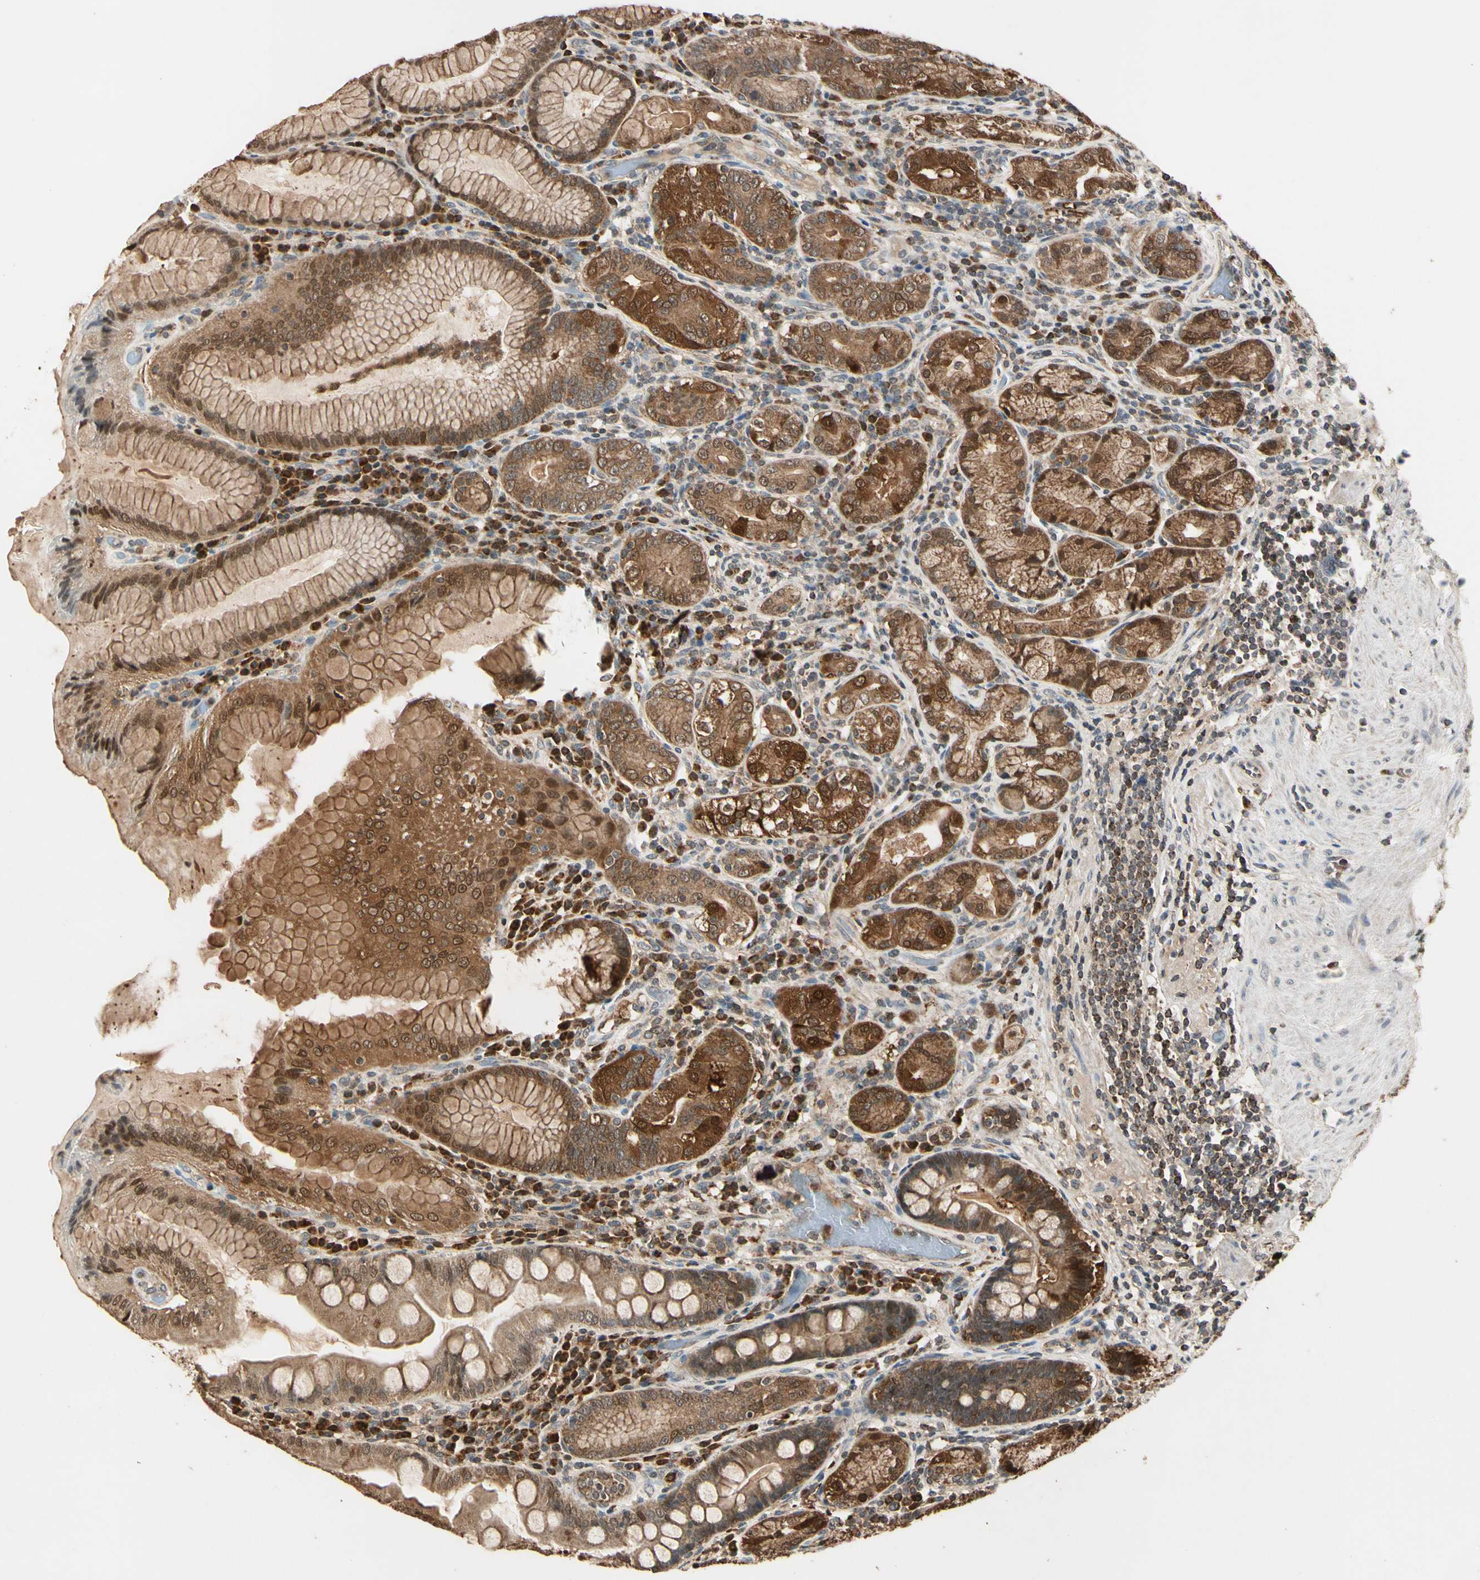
{"staining": {"intensity": "moderate", "quantity": ">75%", "location": "cytoplasmic/membranous,nuclear"}, "tissue": "stomach", "cell_type": "Glandular cells", "image_type": "normal", "snomed": [{"axis": "morphology", "description": "Normal tissue, NOS"}, {"axis": "topography", "description": "Stomach, lower"}], "caption": "Immunohistochemical staining of normal stomach shows medium levels of moderate cytoplasmic/membranous,nuclear staining in about >75% of glandular cells. The staining is performed using DAB (3,3'-diaminobenzidine) brown chromogen to label protein expression. The nuclei are counter-stained blue using hematoxylin.", "gene": "PRDX5", "patient": {"sex": "female", "age": 76}}